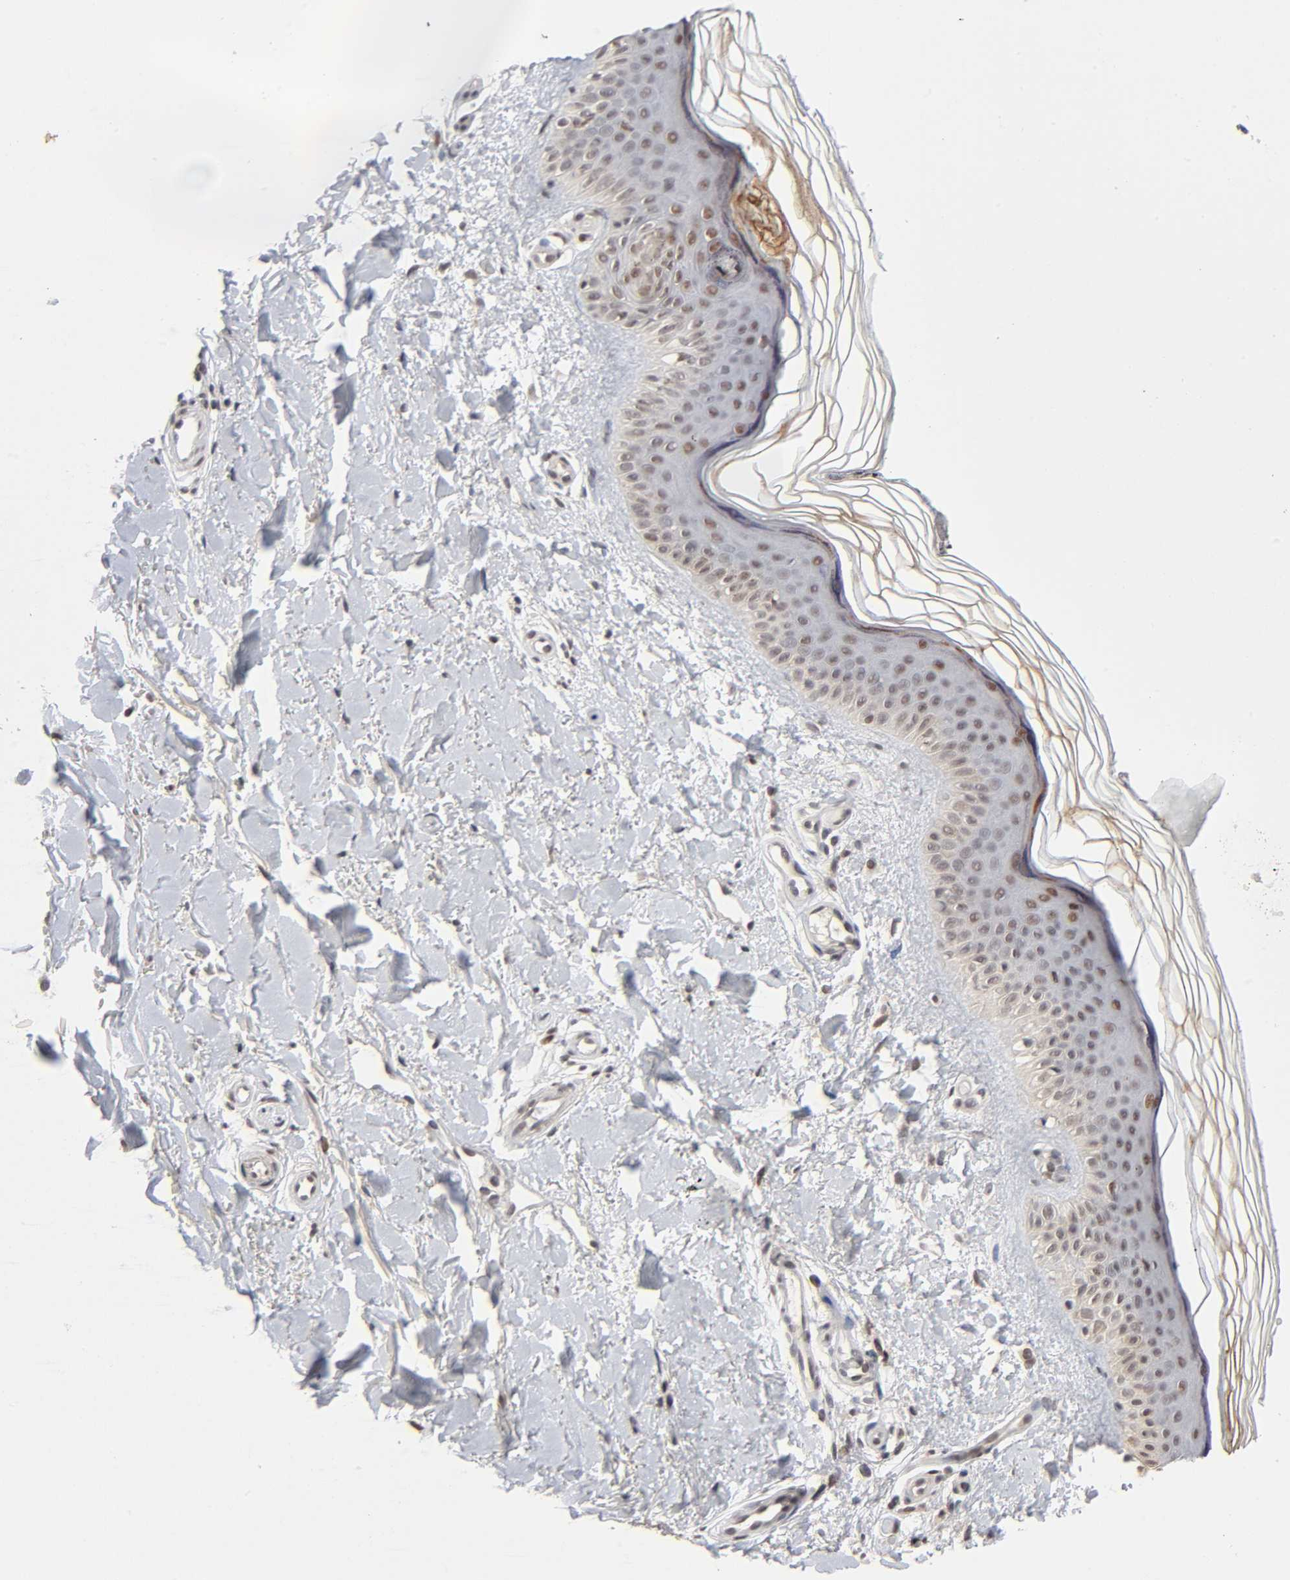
{"staining": {"intensity": "weak", "quantity": ">75%", "location": "nuclear"}, "tissue": "skin", "cell_type": "Fibroblasts", "image_type": "normal", "snomed": [{"axis": "morphology", "description": "Normal tissue, NOS"}, {"axis": "topography", "description": "Skin"}], "caption": "Immunohistochemical staining of unremarkable skin exhibits low levels of weak nuclear staining in approximately >75% of fibroblasts.", "gene": "EP300", "patient": {"sex": "female", "age": 19}}